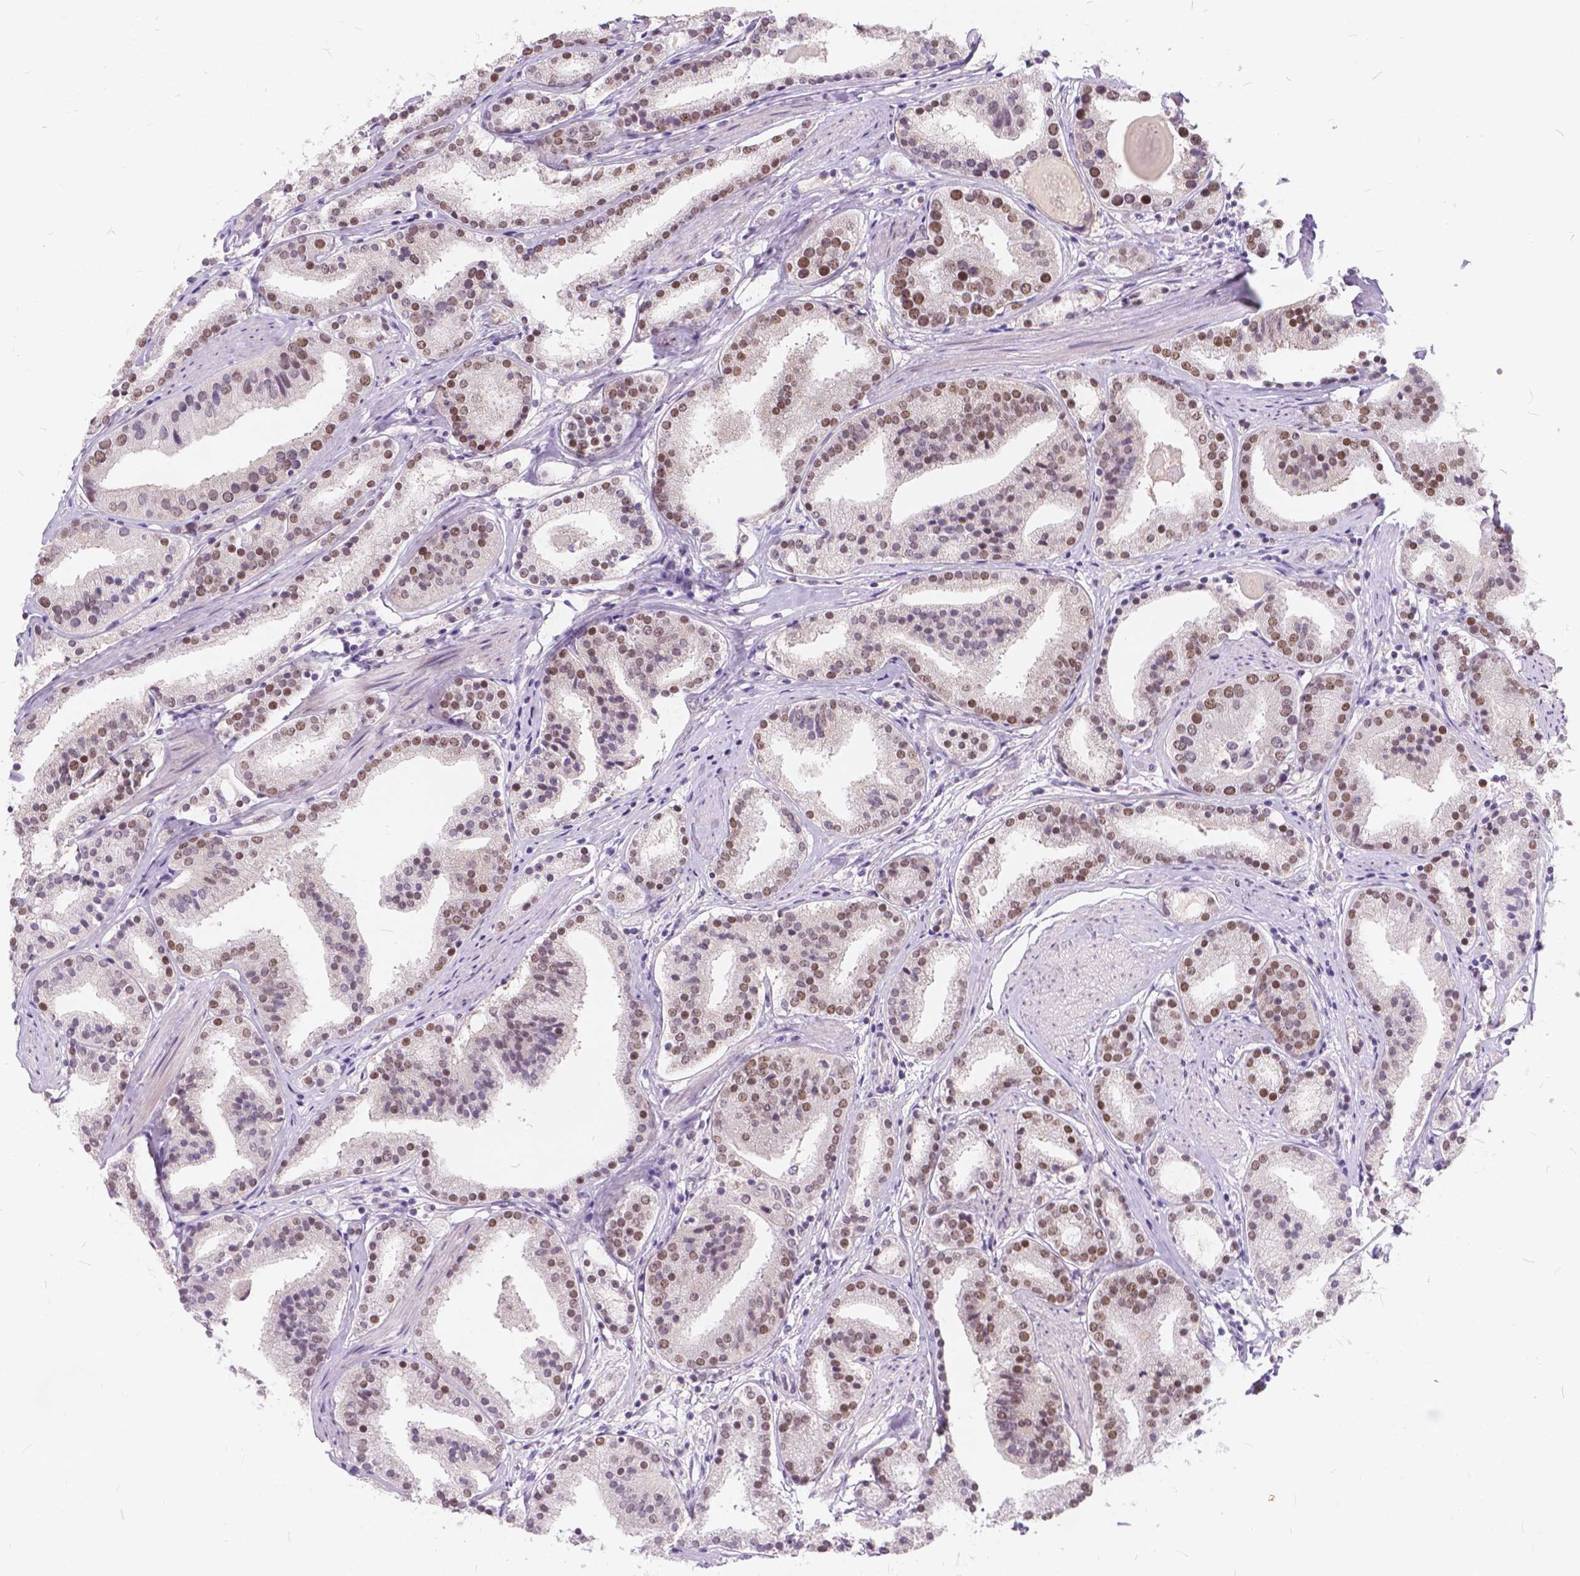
{"staining": {"intensity": "moderate", "quantity": ">75%", "location": "nuclear"}, "tissue": "prostate cancer", "cell_type": "Tumor cells", "image_type": "cancer", "snomed": [{"axis": "morphology", "description": "Adenocarcinoma, High grade"}, {"axis": "topography", "description": "Prostate"}], "caption": "High-grade adenocarcinoma (prostate) stained with a brown dye shows moderate nuclear positive positivity in approximately >75% of tumor cells.", "gene": "FAM53A", "patient": {"sex": "male", "age": 63}}